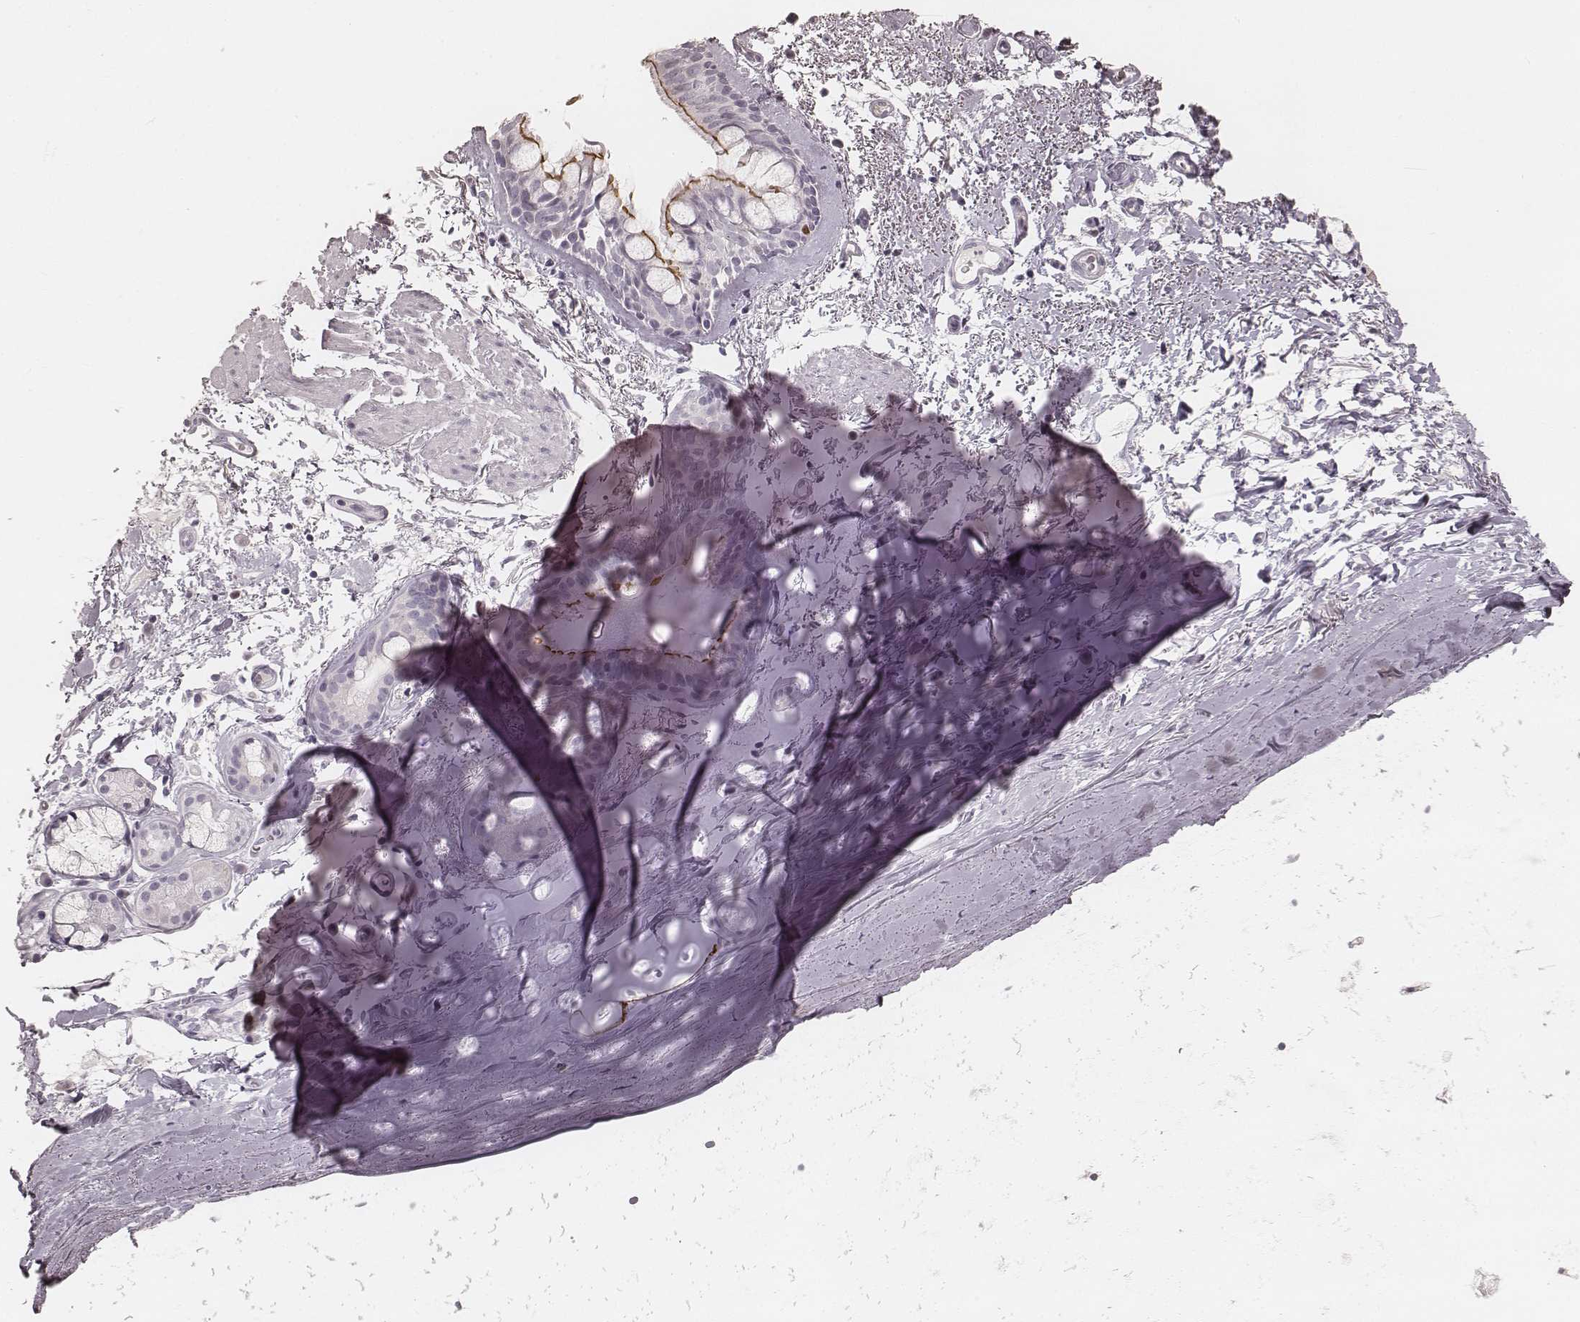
{"staining": {"intensity": "moderate", "quantity": "<25%", "location": "cytoplasmic/membranous"}, "tissue": "bronchus", "cell_type": "Respiratory epithelial cells", "image_type": "normal", "snomed": [{"axis": "morphology", "description": "Normal tissue, NOS"}, {"axis": "topography", "description": "Bronchus"}], "caption": "Immunohistochemical staining of unremarkable bronchus displays moderate cytoplasmic/membranous protein expression in approximately <25% of respiratory epithelial cells.", "gene": "TEX37", "patient": {"sex": "female", "age": 64}}